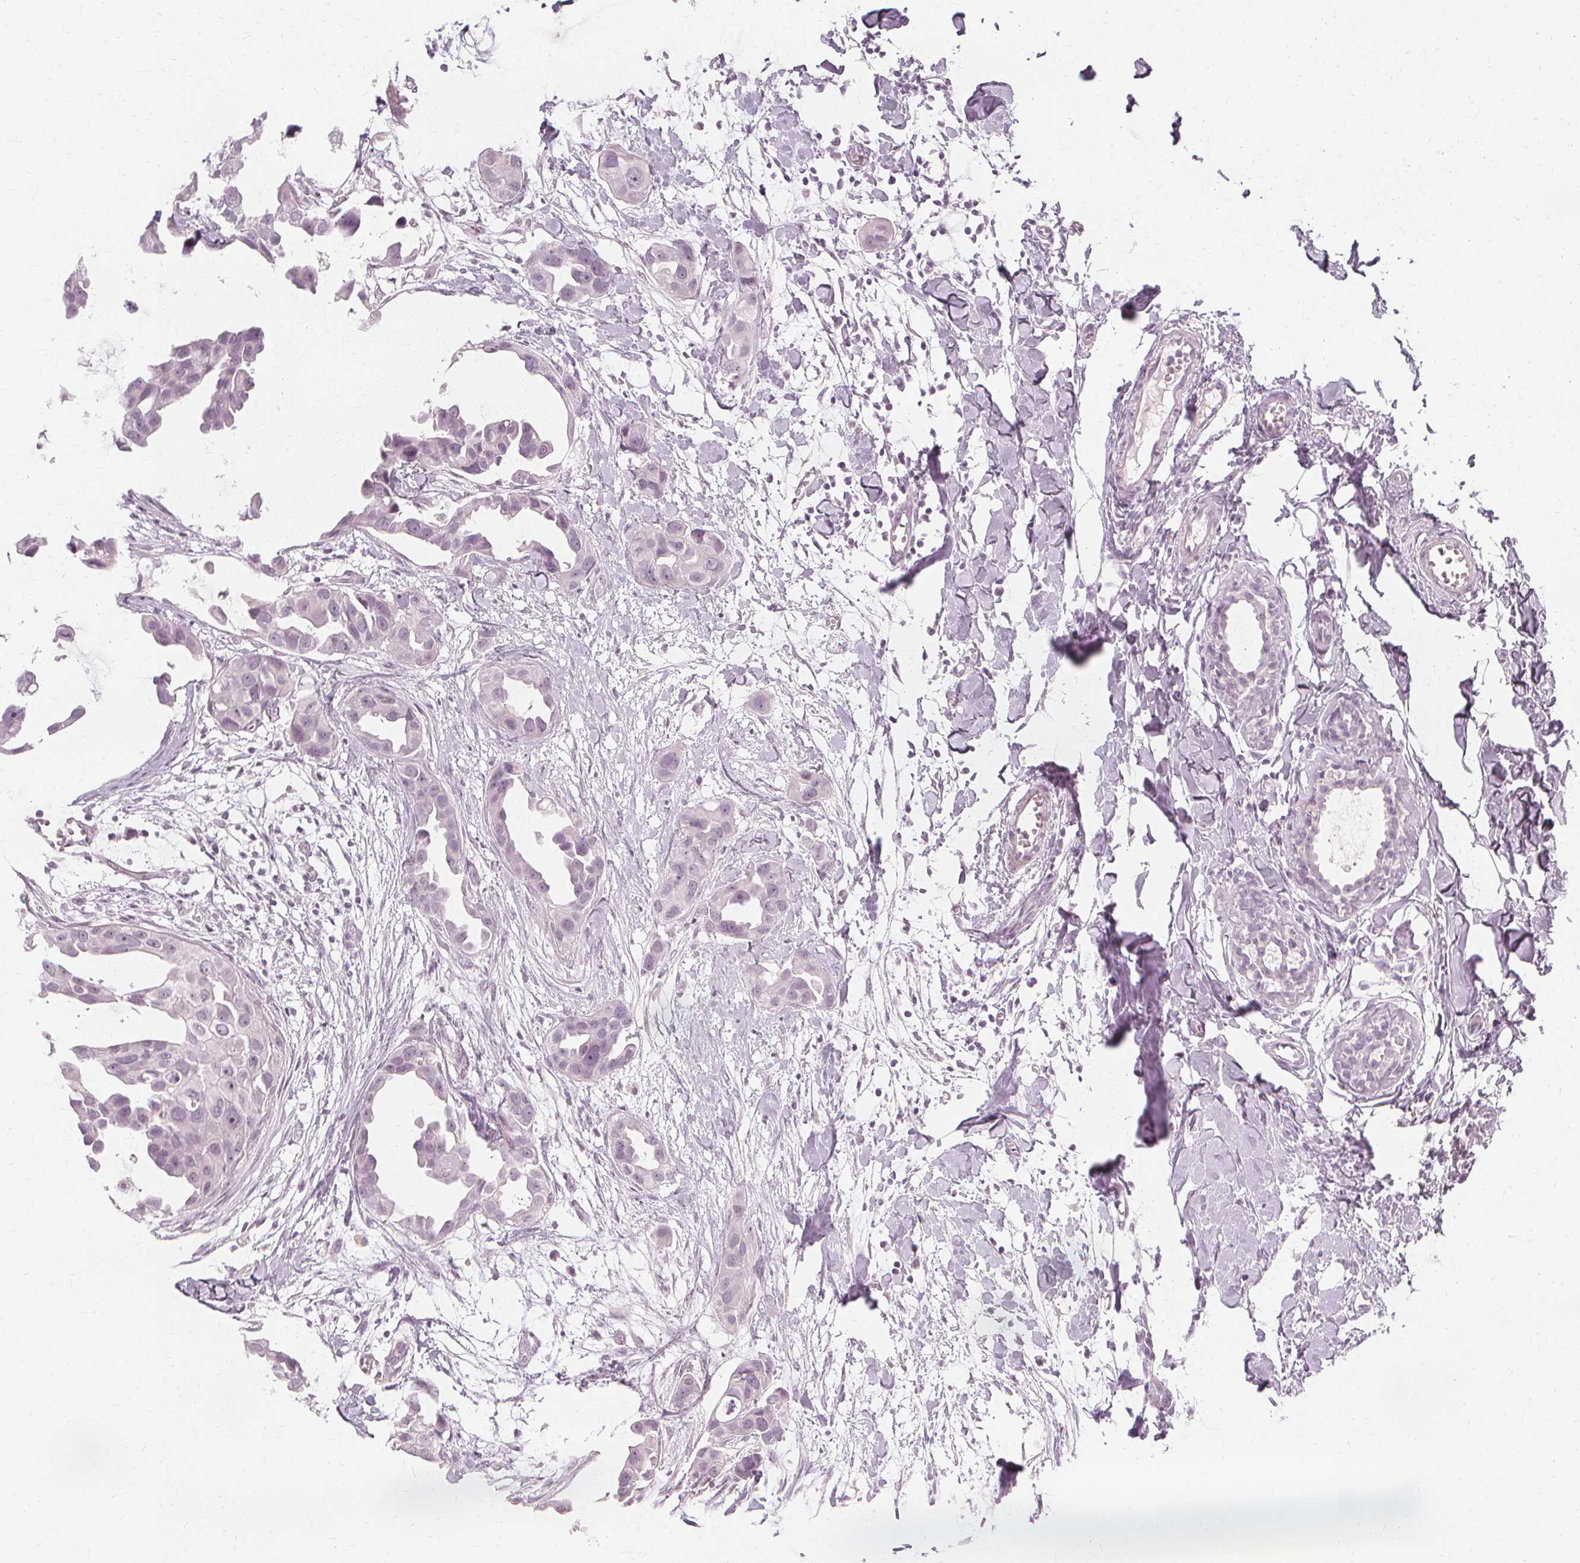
{"staining": {"intensity": "negative", "quantity": "none", "location": "none"}, "tissue": "breast cancer", "cell_type": "Tumor cells", "image_type": "cancer", "snomed": [{"axis": "morphology", "description": "Duct carcinoma"}, {"axis": "topography", "description": "Breast"}], "caption": "Tumor cells are negative for brown protein staining in breast intraductal carcinoma.", "gene": "NXPE1", "patient": {"sex": "female", "age": 38}}